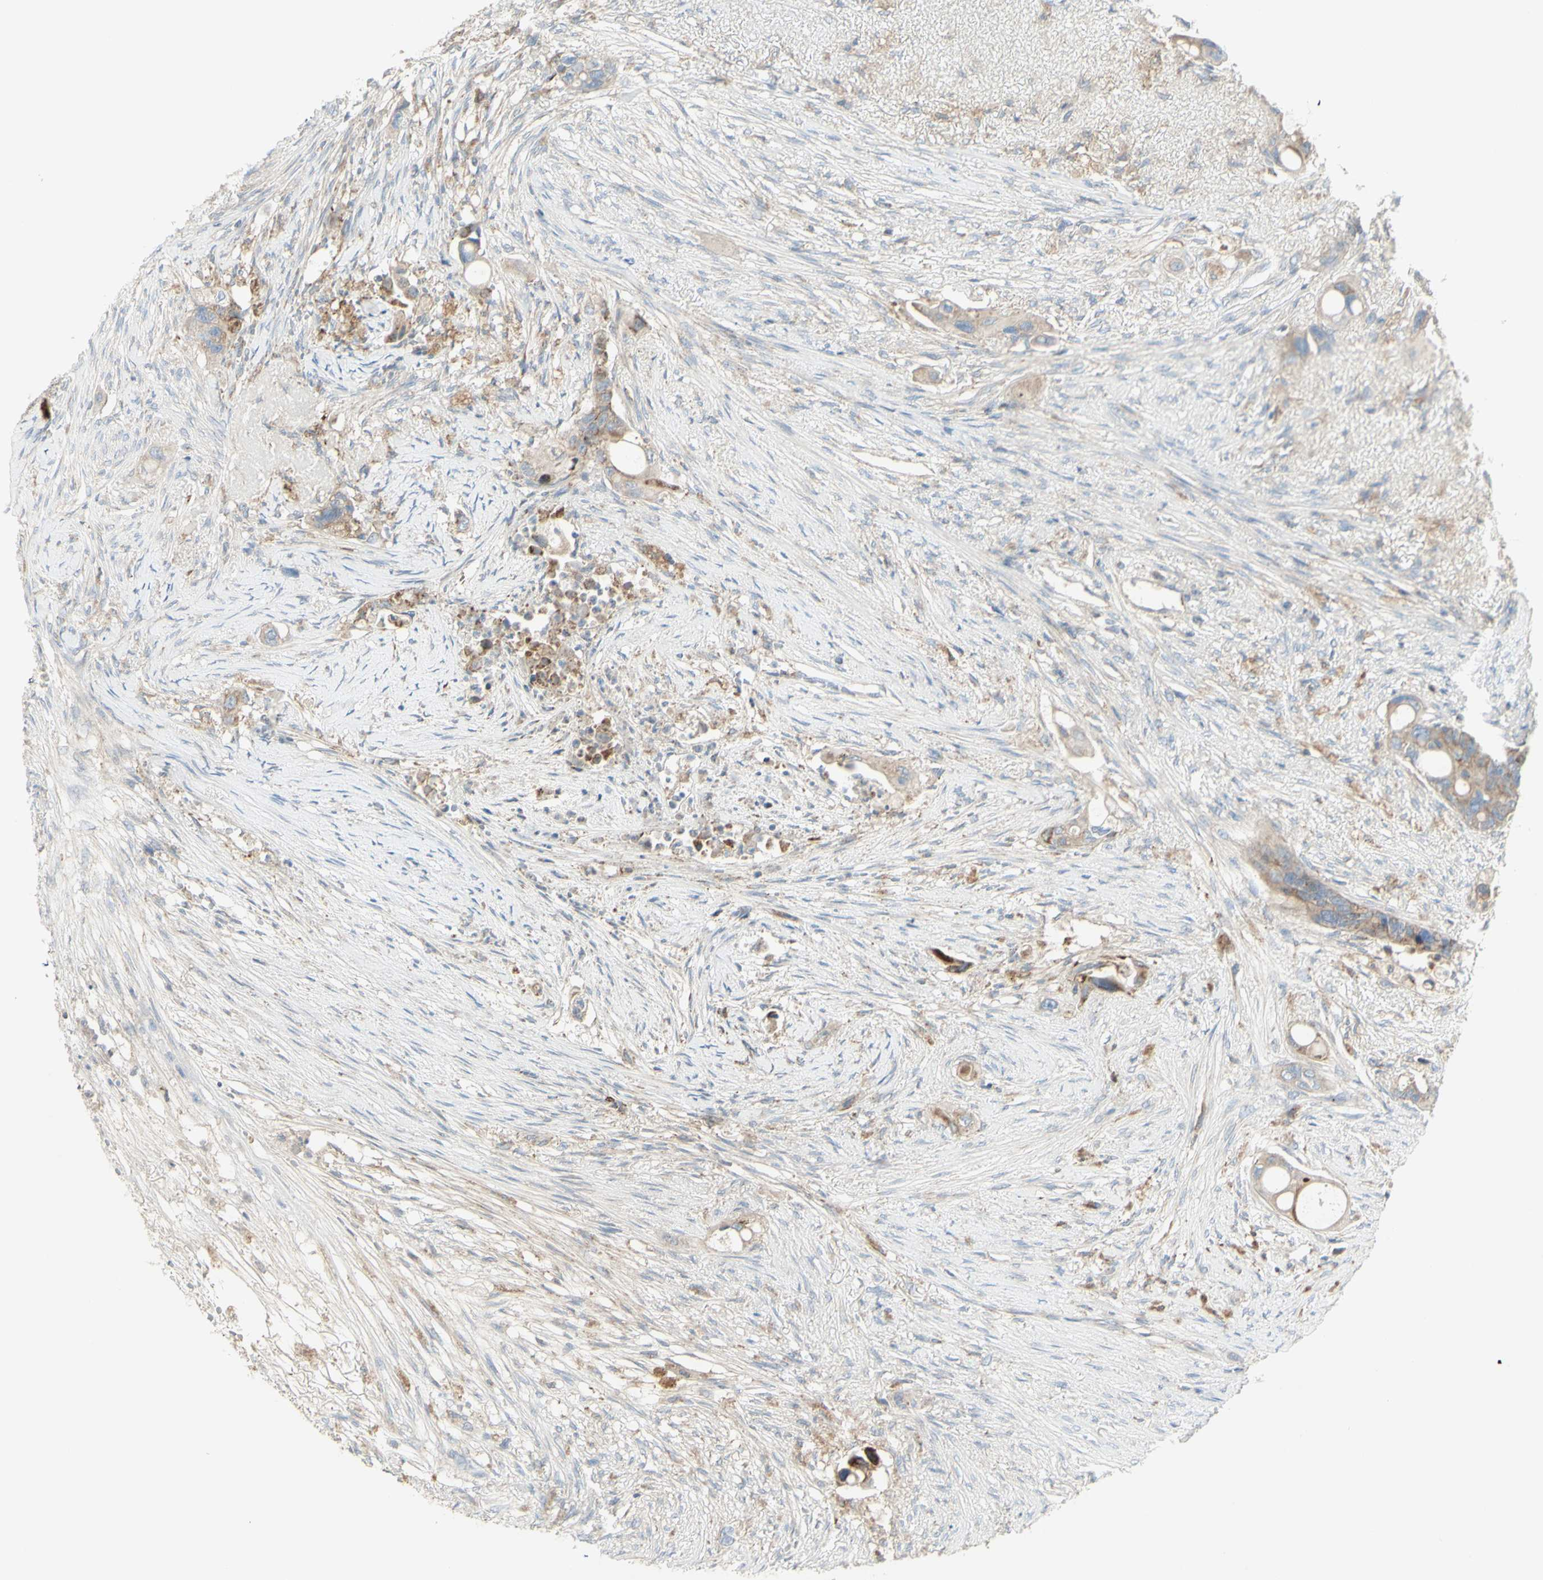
{"staining": {"intensity": "weak", "quantity": "25%-75%", "location": "cytoplasmic/membranous"}, "tissue": "colorectal cancer", "cell_type": "Tumor cells", "image_type": "cancer", "snomed": [{"axis": "morphology", "description": "Adenocarcinoma, NOS"}, {"axis": "topography", "description": "Colon"}], "caption": "High-power microscopy captured an IHC photomicrograph of colorectal cancer, revealing weak cytoplasmic/membranous positivity in approximately 25%-75% of tumor cells.", "gene": "CNTNAP1", "patient": {"sex": "female", "age": 57}}